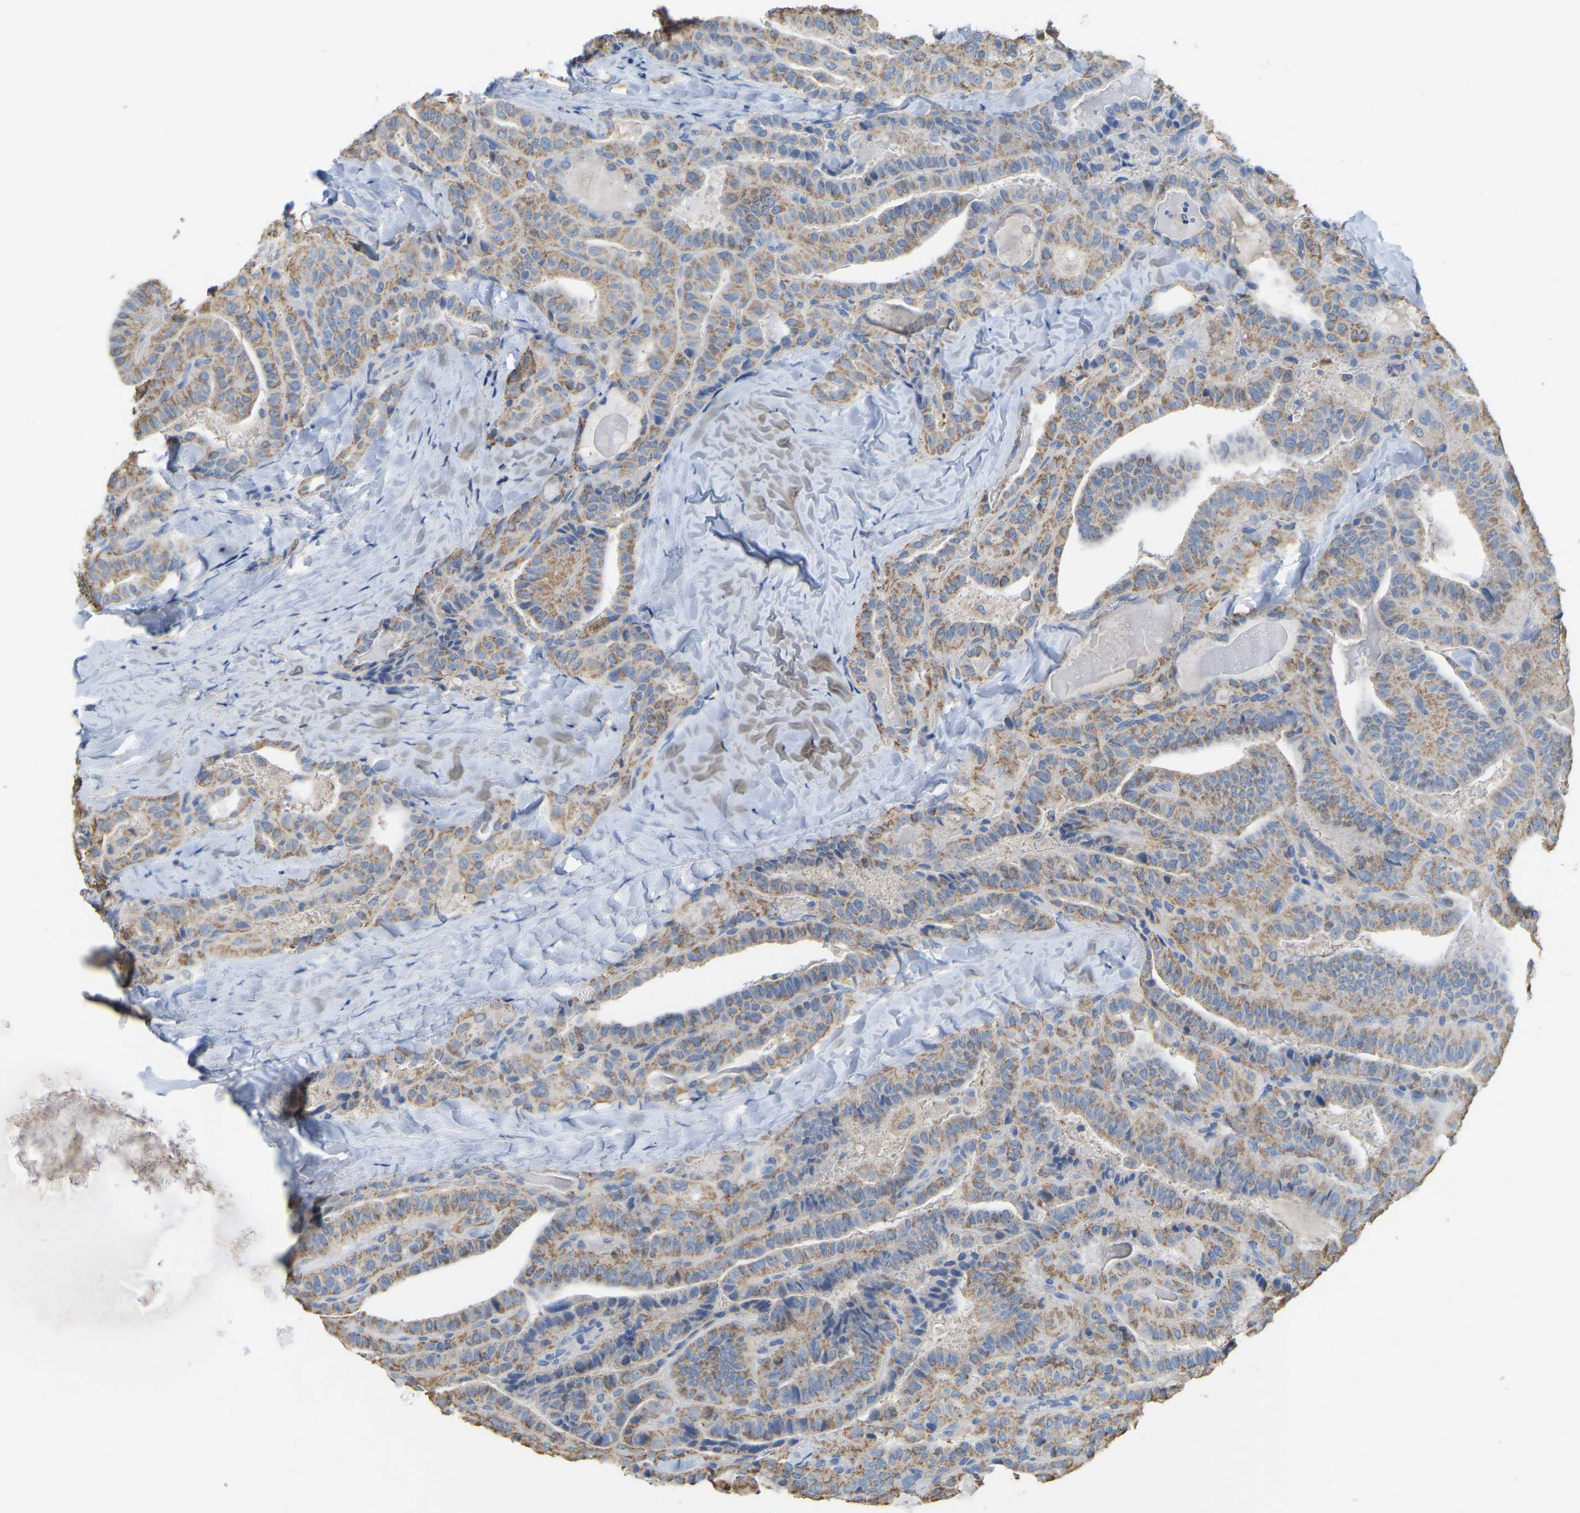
{"staining": {"intensity": "moderate", "quantity": ">75%", "location": "cytoplasmic/membranous"}, "tissue": "thyroid cancer", "cell_type": "Tumor cells", "image_type": "cancer", "snomed": [{"axis": "morphology", "description": "Papillary adenocarcinoma, NOS"}, {"axis": "topography", "description": "Thyroid gland"}], "caption": "A medium amount of moderate cytoplasmic/membranous positivity is identified in about >75% of tumor cells in thyroid cancer (papillary adenocarcinoma) tissue.", "gene": "SERPINB5", "patient": {"sex": "male", "age": 77}}